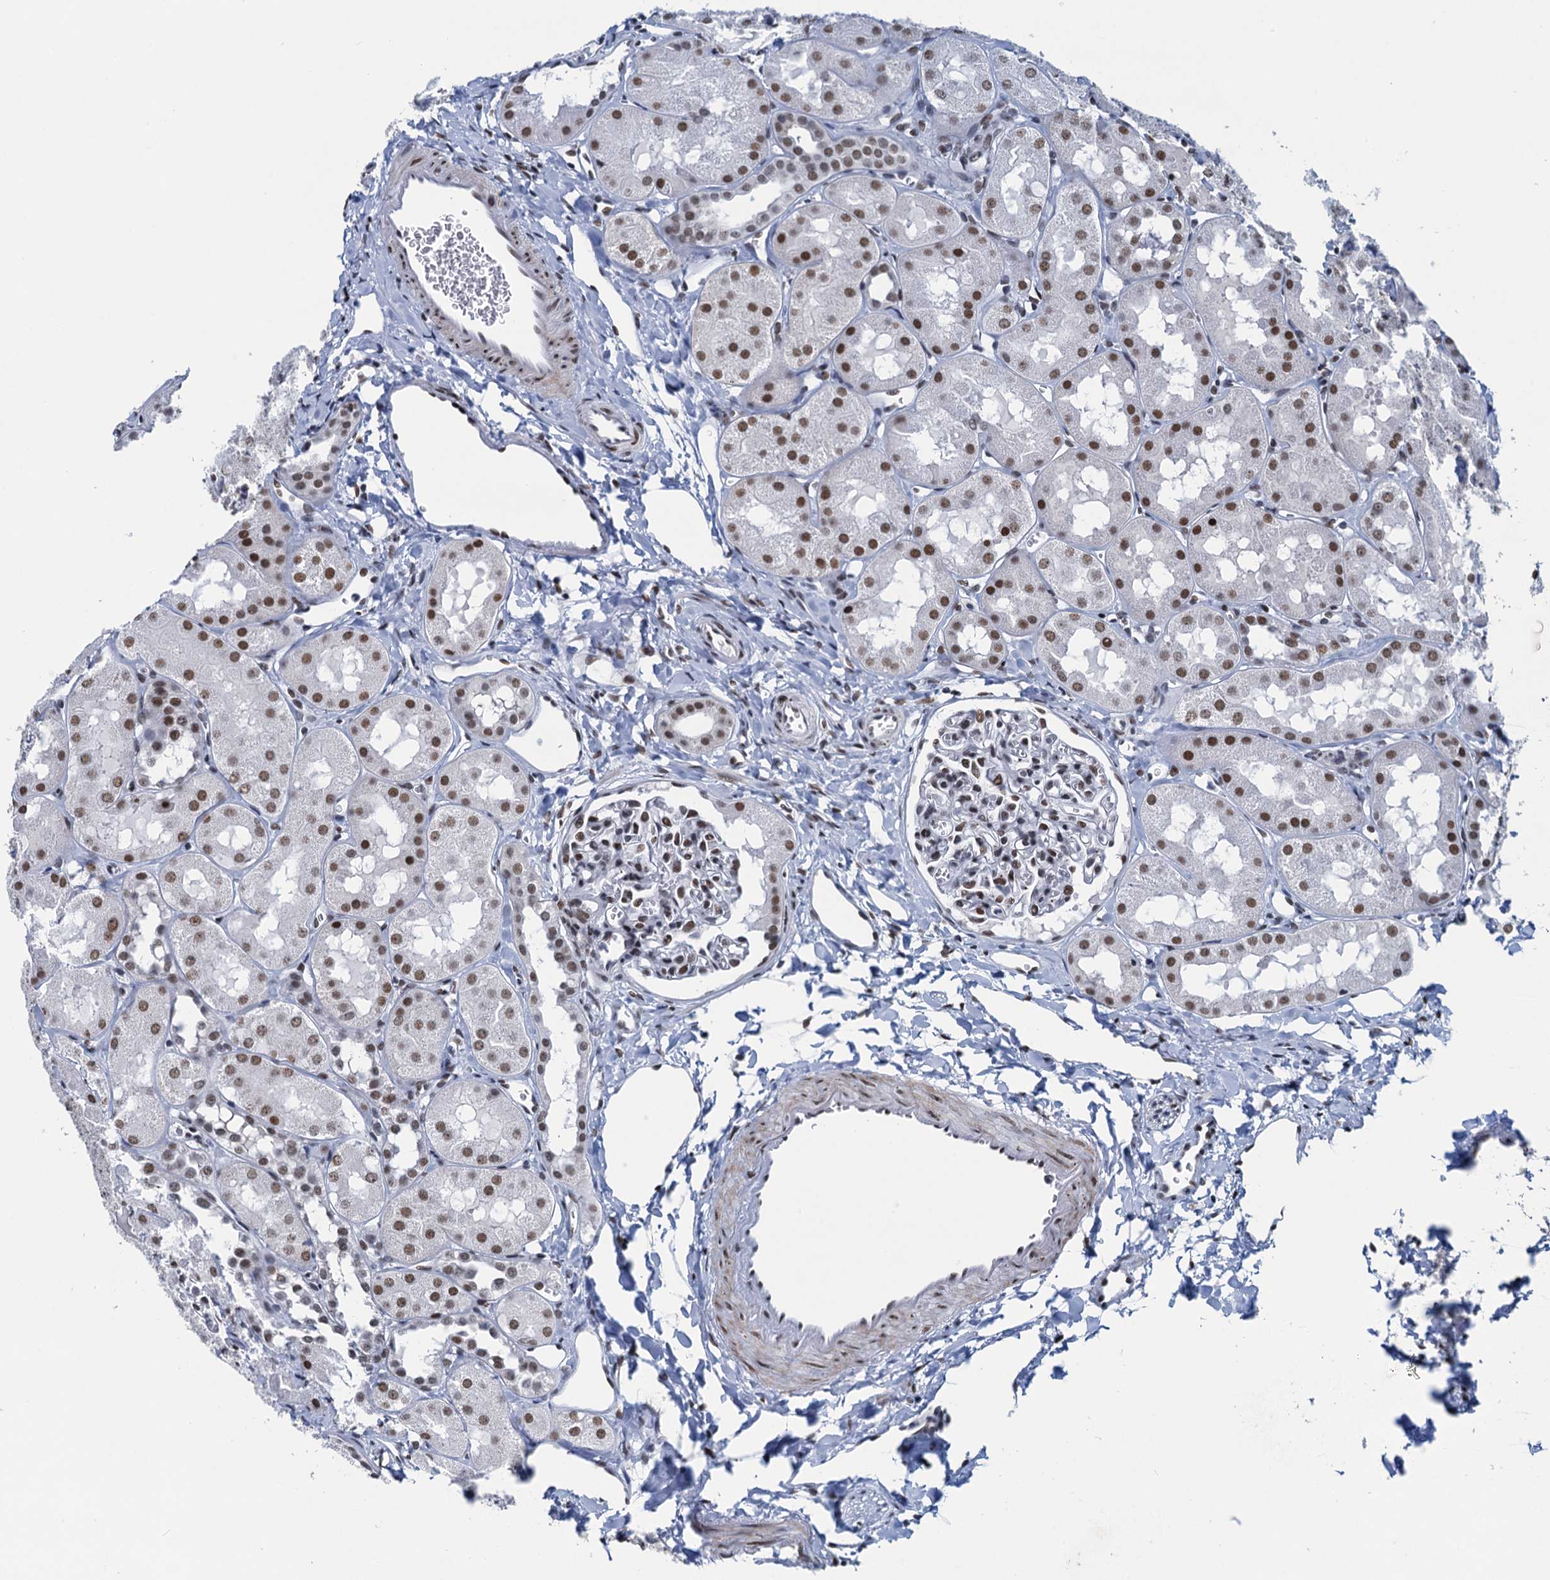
{"staining": {"intensity": "moderate", "quantity": "25%-75%", "location": "nuclear"}, "tissue": "kidney", "cell_type": "Cells in glomeruli", "image_type": "normal", "snomed": [{"axis": "morphology", "description": "Normal tissue, NOS"}, {"axis": "topography", "description": "Kidney"}, {"axis": "topography", "description": "Urinary bladder"}], "caption": "Immunohistochemistry (IHC) image of normal kidney: human kidney stained using IHC demonstrates medium levels of moderate protein expression localized specifically in the nuclear of cells in glomeruli, appearing as a nuclear brown color.", "gene": "HNRNPUL2", "patient": {"sex": "male", "age": 16}}